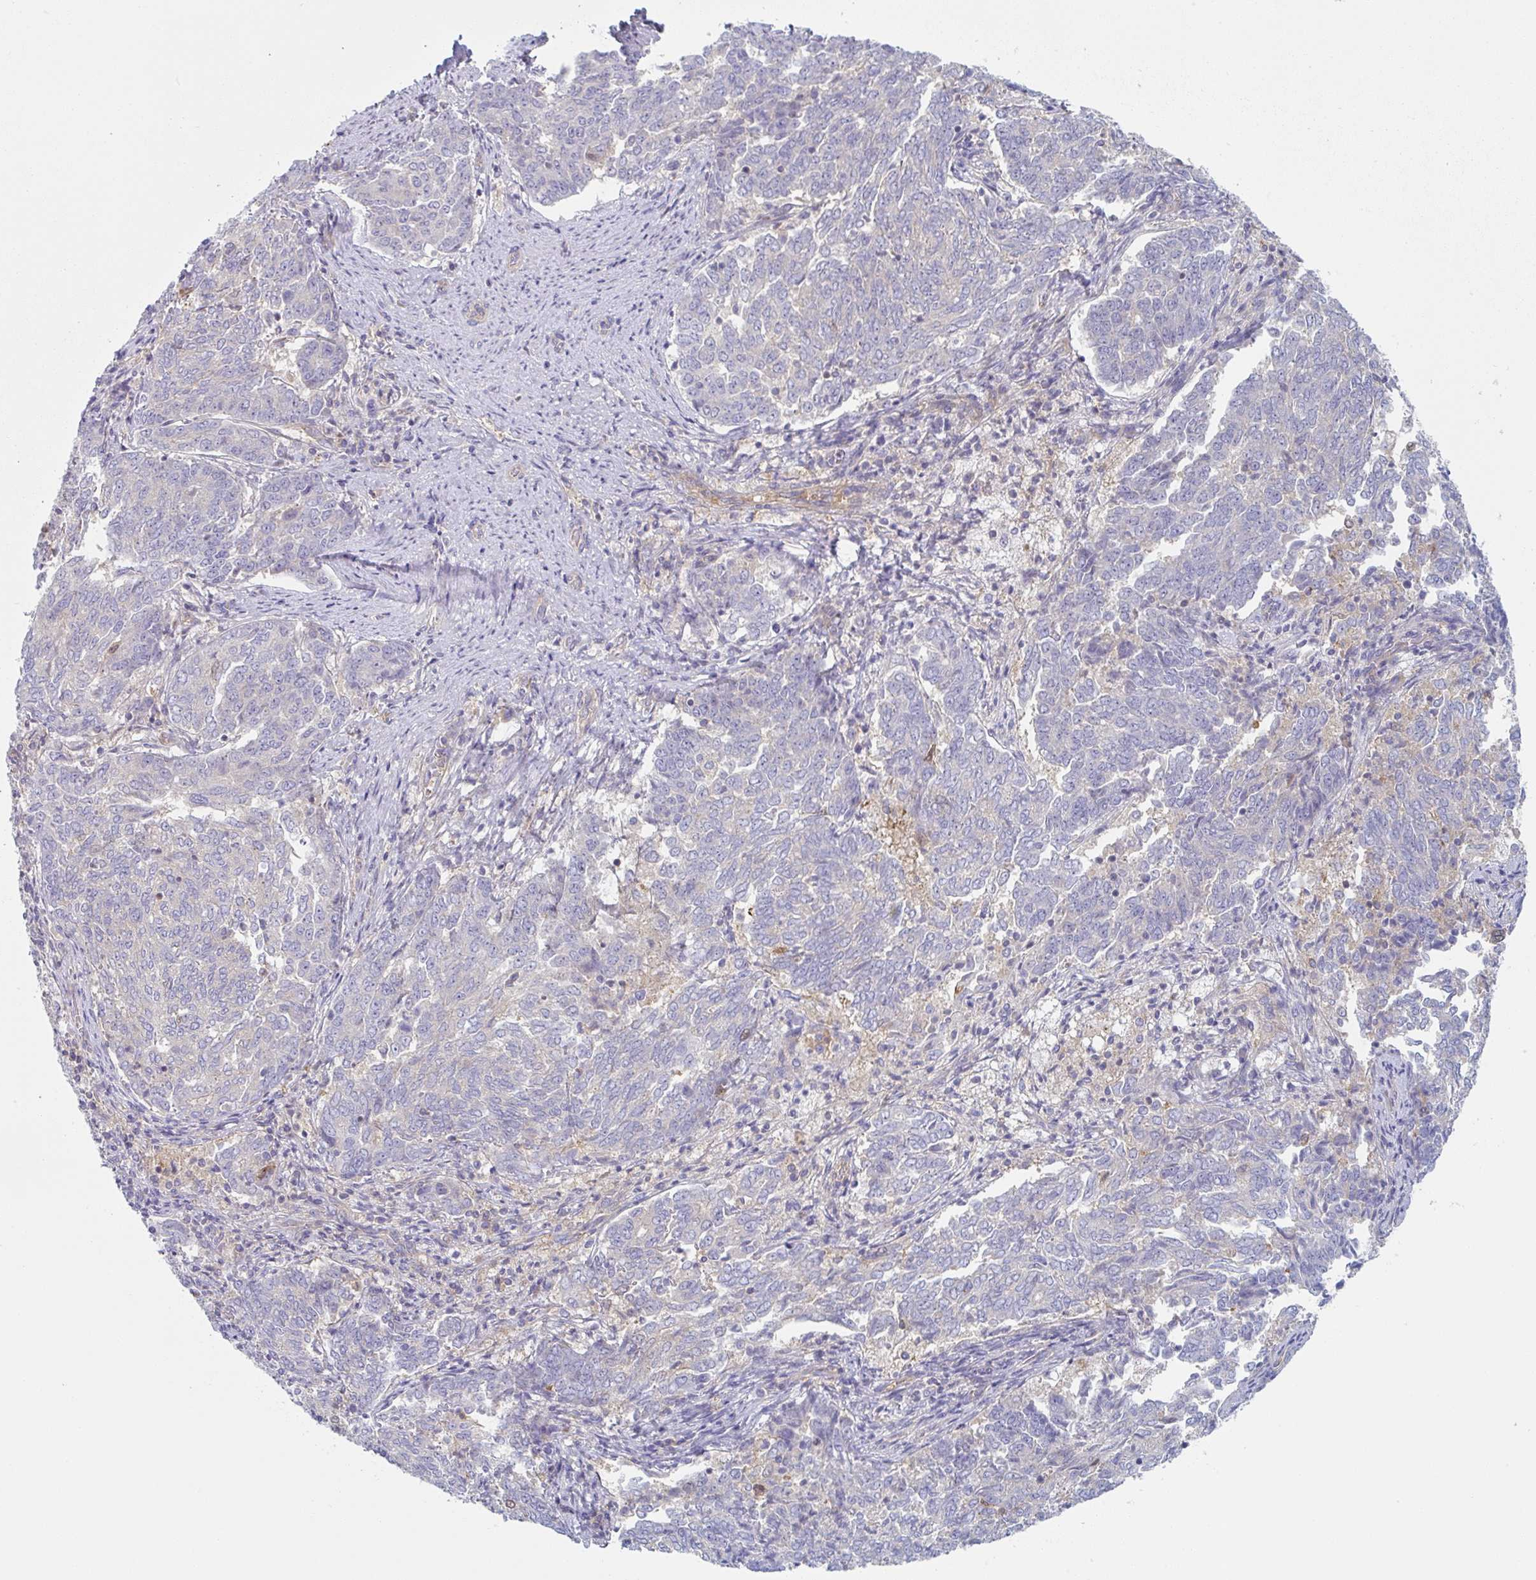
{"staining": {"intensity": "negative", "quantity": "none", "location": "none"}, "tissue": "endometrial cancer", "cell_type": "Tumor cells", "image_type": "cancer", "snomed": [{"axis": "morphology", "description": "Adenocarcinoma, NOS"}, {"axis": "topography", "description": "Endometrium"}], "caption": "This is an immunohistochemistry histopathology image of human endometrial cancer (adenocarcinoma). There is no expression in tumor cells.", "gene": "AMPD2", "patient": {"sex": "female", "age": 80}}